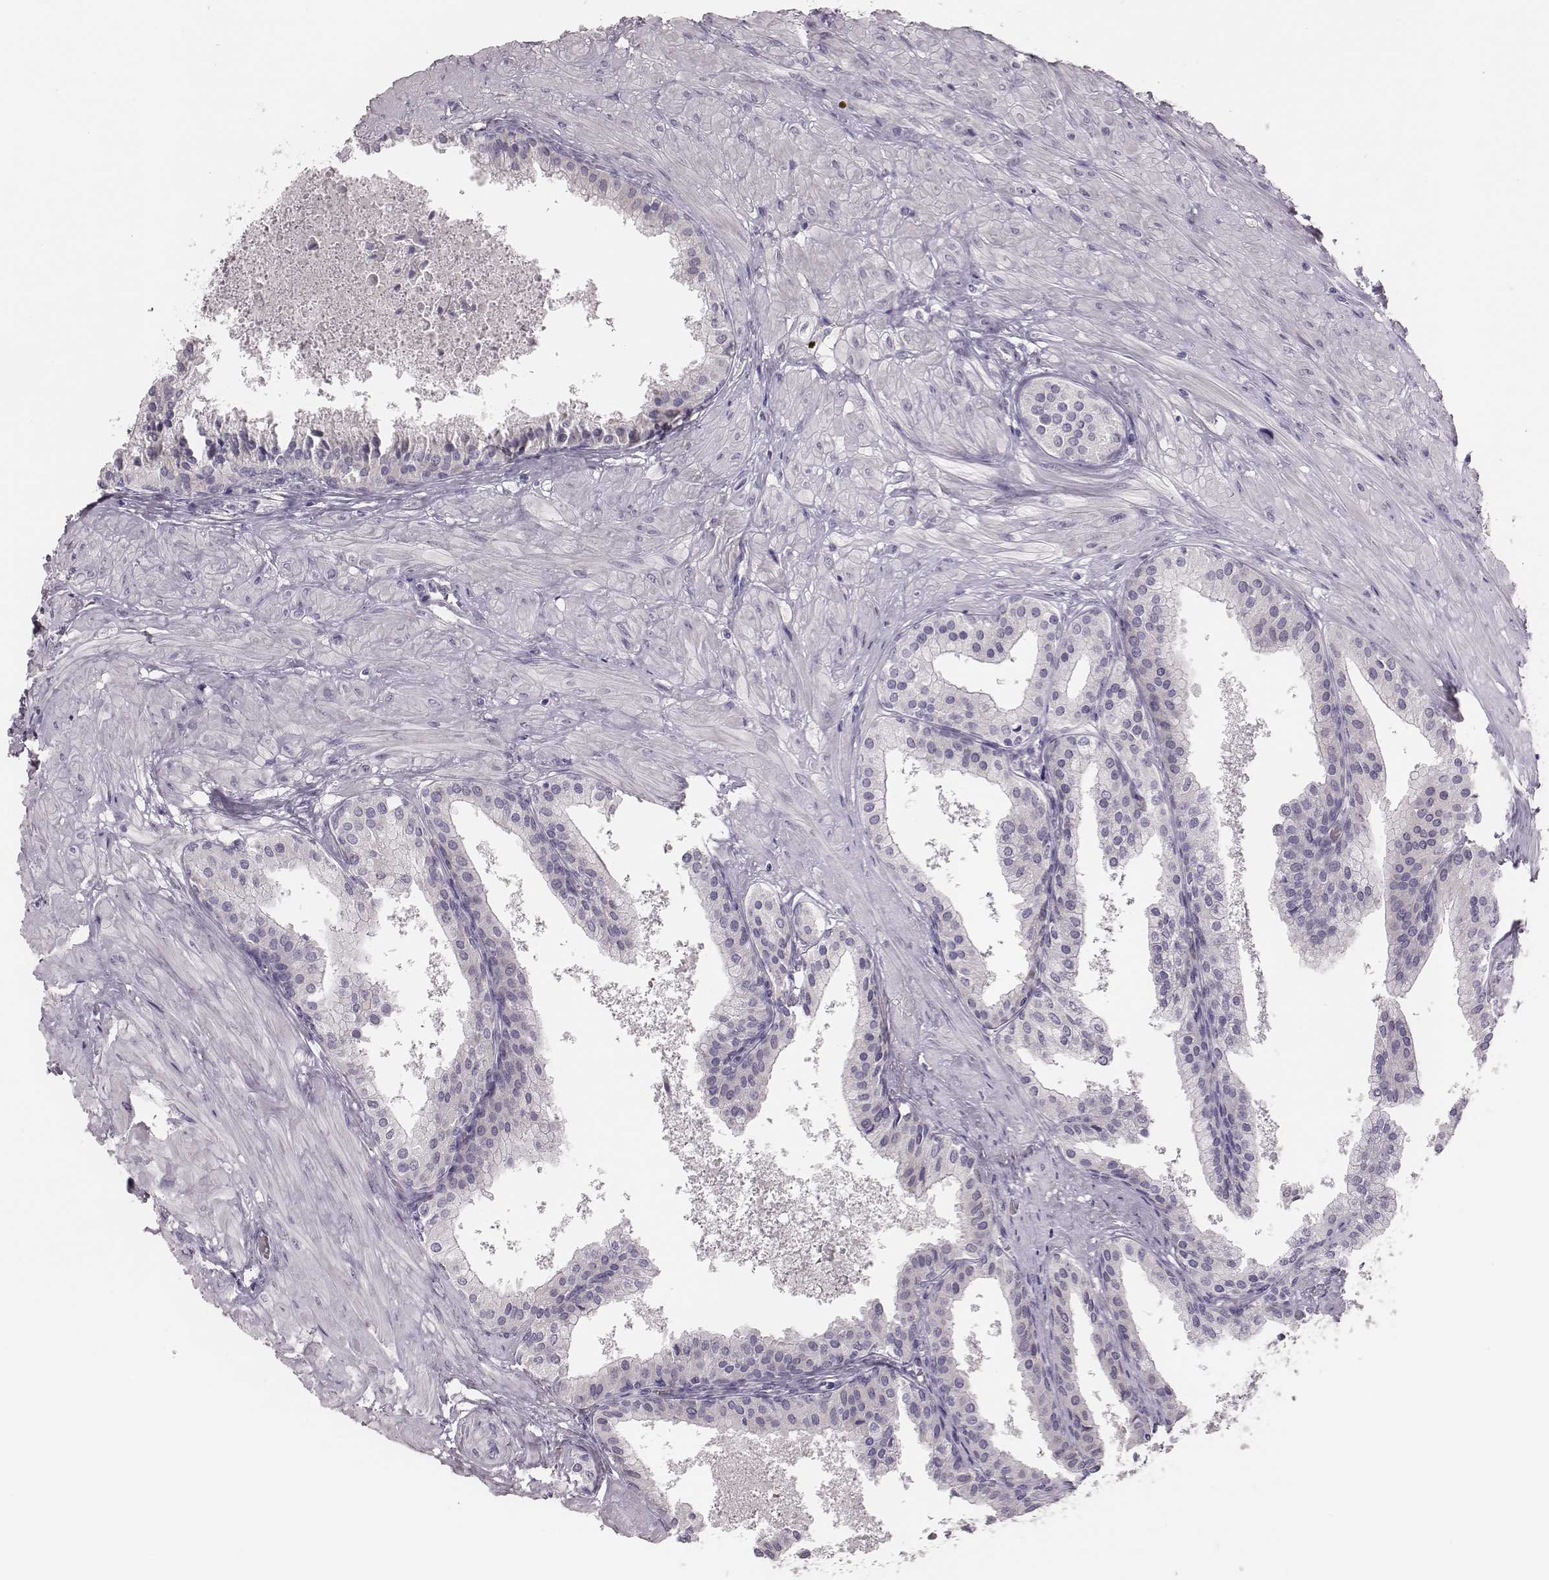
{"staining": {"intensity": "negative", "quantity": "none", "location": "none"}, "tissue": "prostate cancer", "cell_type": "Tumor cells", "image_type": "cancer", "snomed": [{"axis": "morphology", "description": "Adenocarcinoma, Low grade"}, {"axis": "topography", "description": "Prostate"}], "caption": "Tumor cells are negative for brown protein staining in prostate cancer.", "gene": "PBK", "patient": {"sex": "male", "age": 56}}